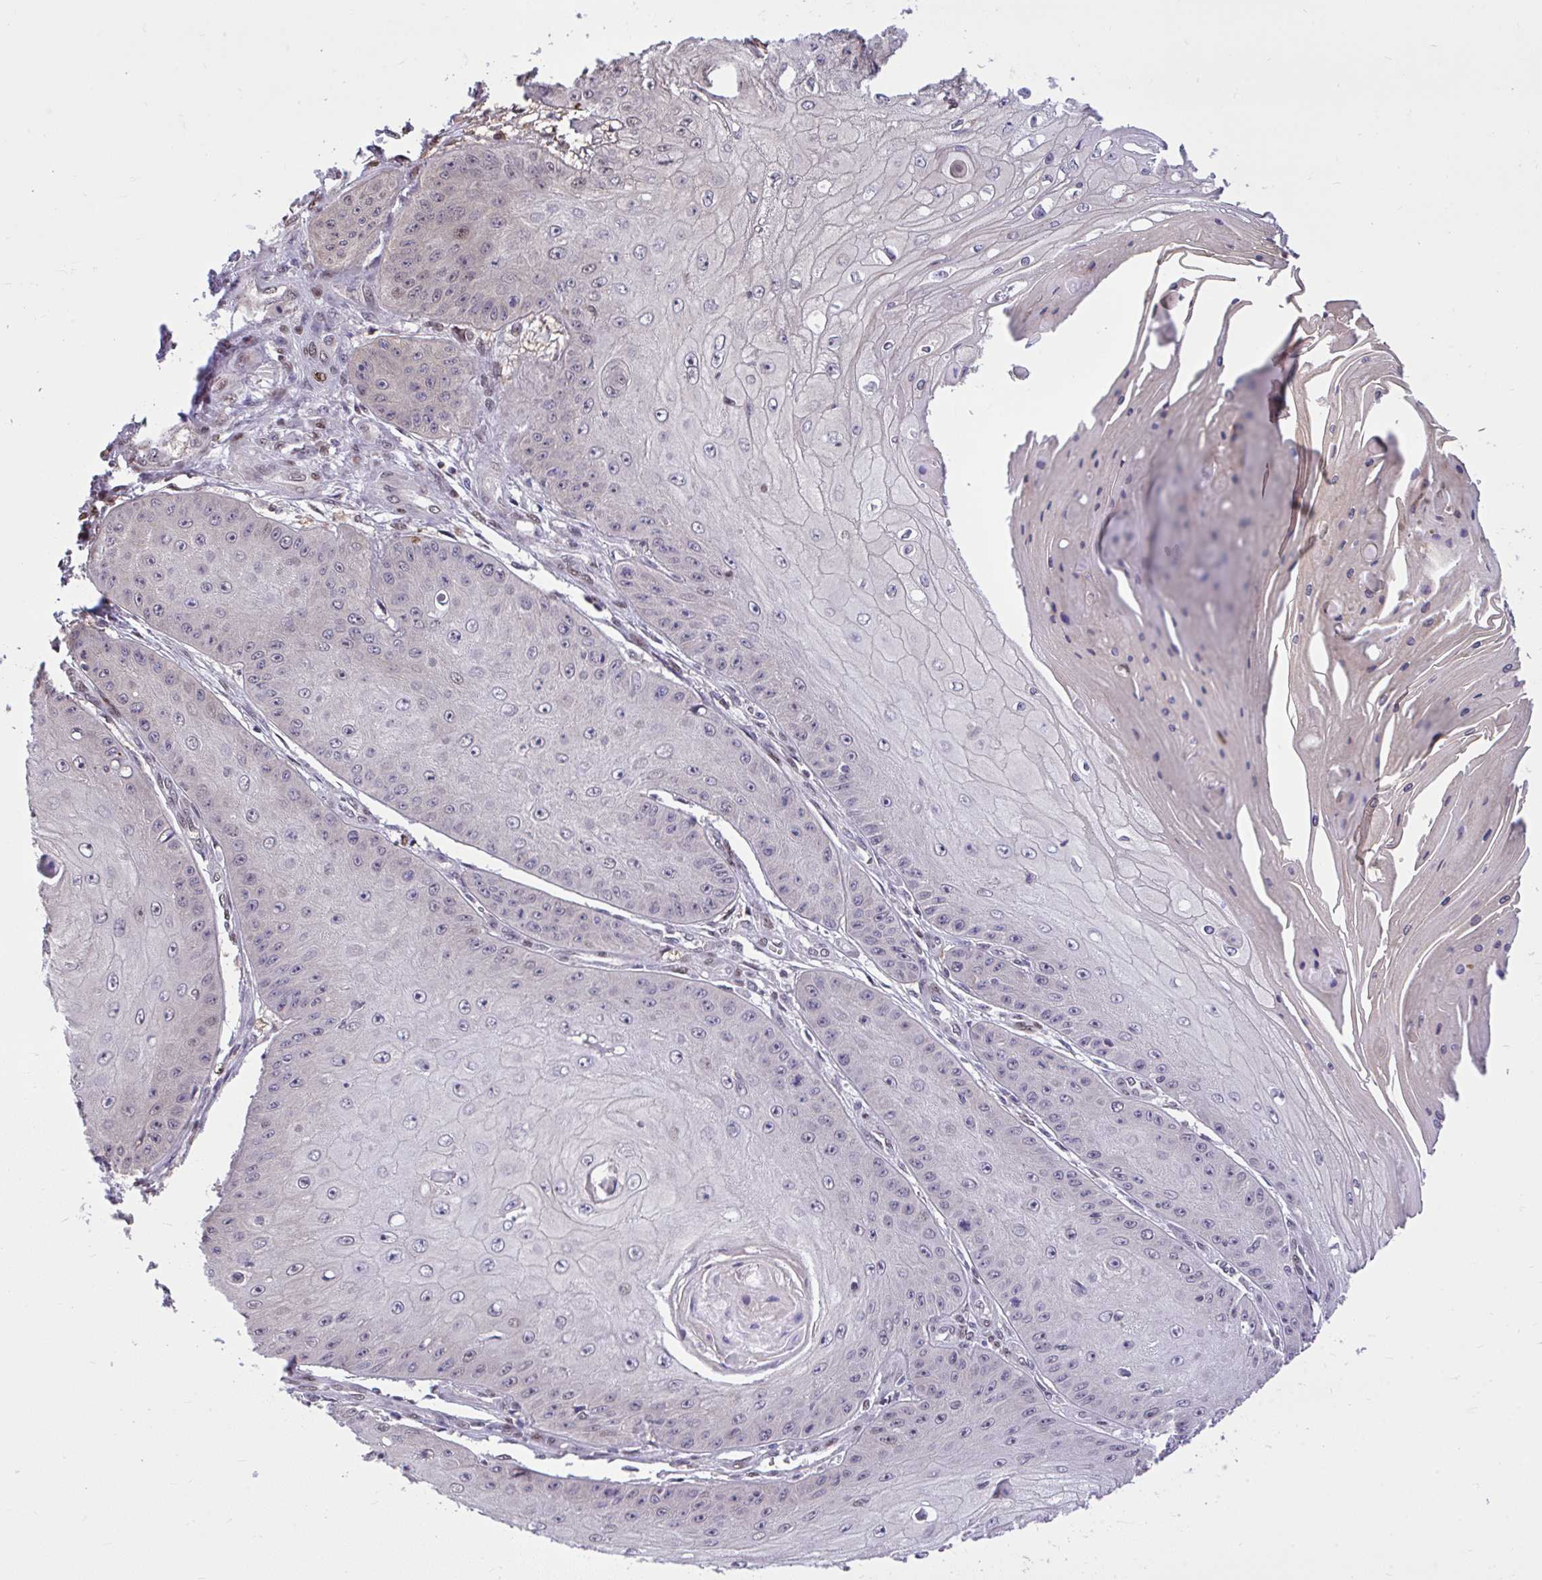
{"staining": {"intensity": "weak", "quantity": "<25%", "location": "nuclear"}, "tissue": "skin cancer", "cell_type": "Tumor cells", "image_type": "cancer", "snomed": [{"axis": "morphology", "description": "Squamous cell carcinoma, NOS"}, {"axis": "topography", "description": "Skin"}], "caption": "The immunohistochemistry (IHC) photomicrograph has no significant expression in tumor cells of skin squamous cell carcinoma tissue.", "gene": "GLIS3", "patient": {"sex": "male", "age": 70}}